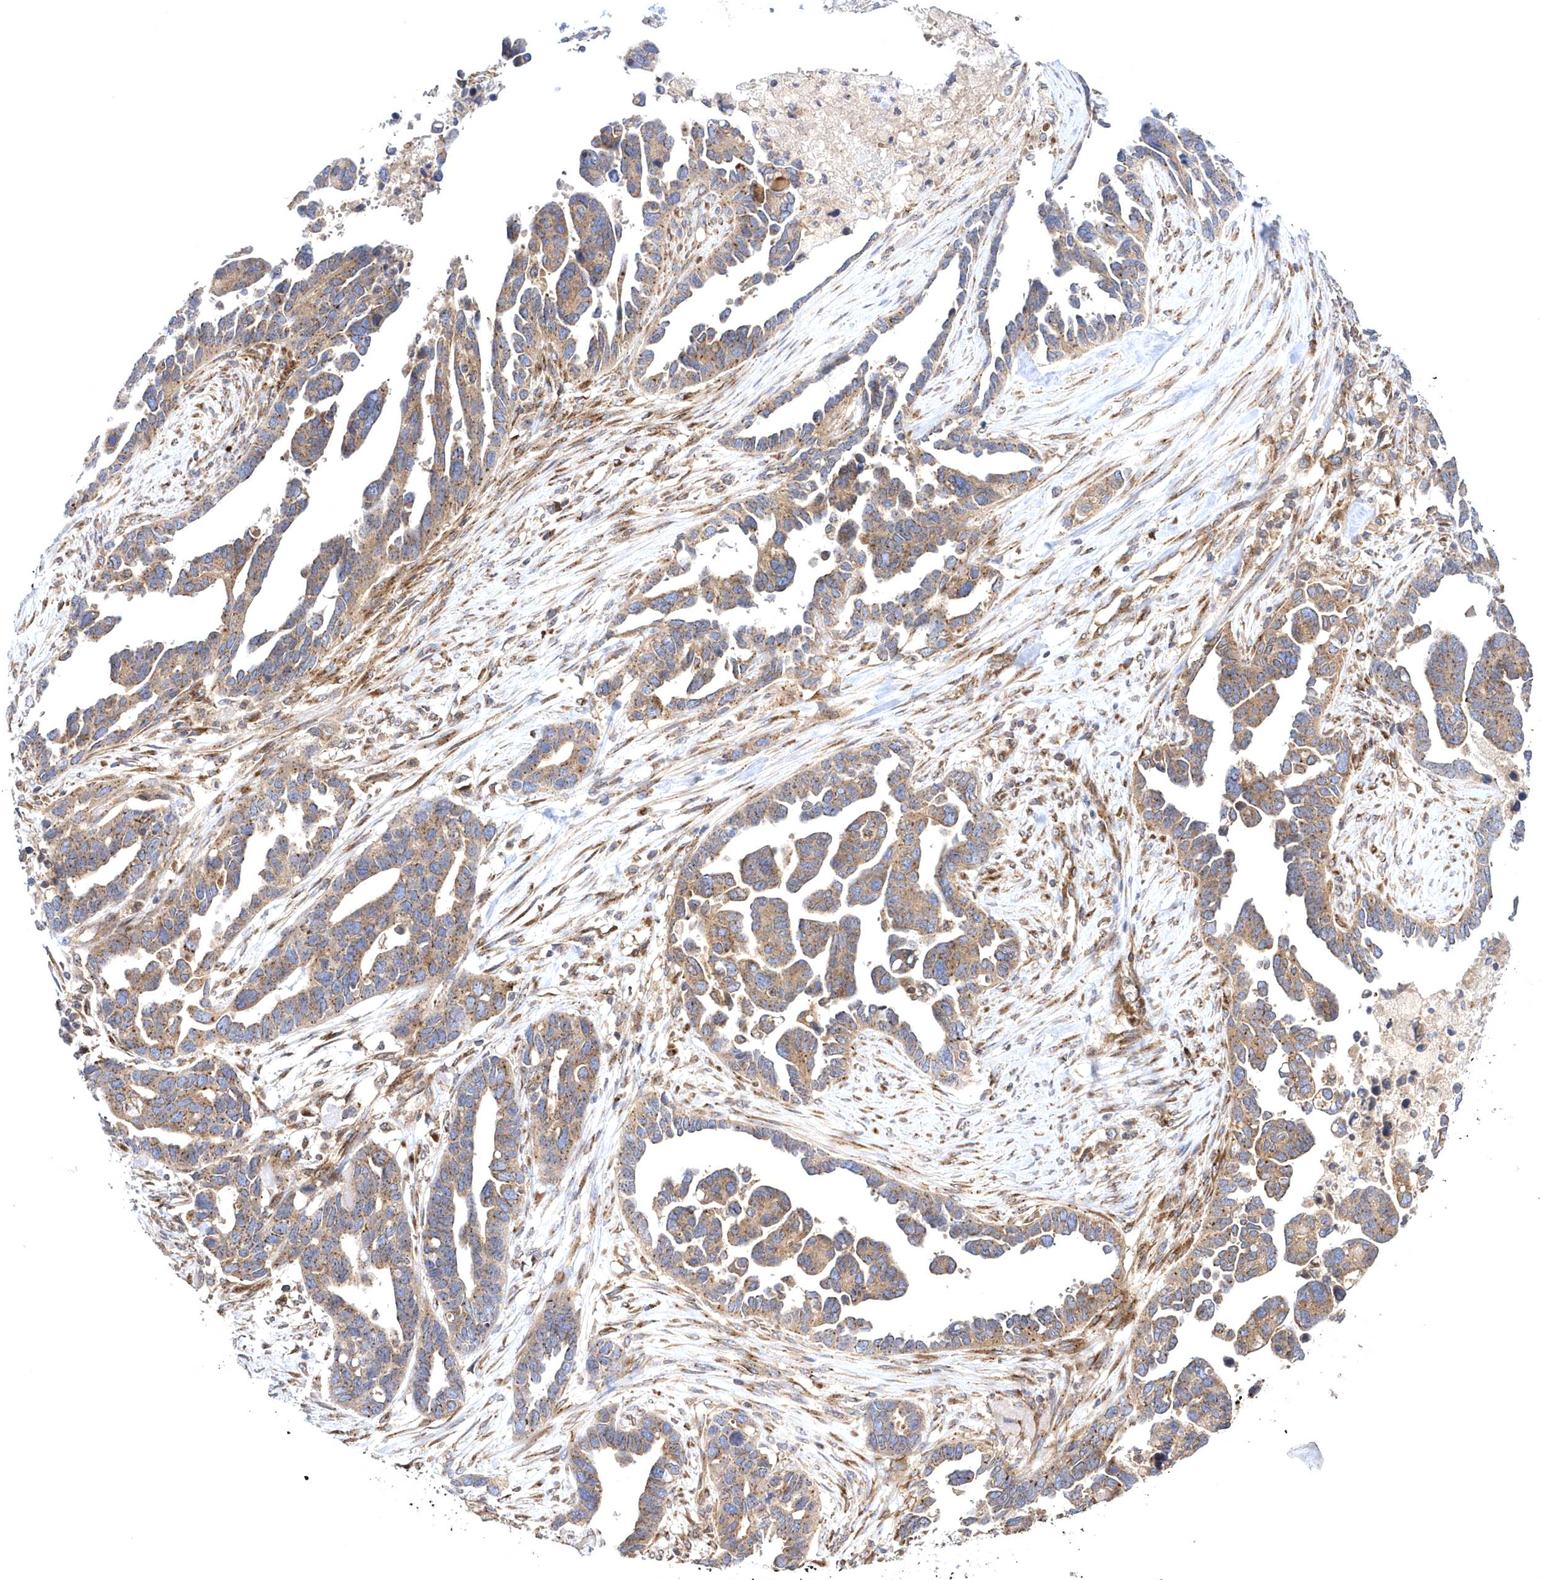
{"staining": {"intensity": "moderate", "quantity": ">75%", "location": "cytoplasmic/membranous"}, "tissue": "ovarian cancer", "cell_type": "Tumor cells", "image_type": "cancer", "snomed": [{"axis": "morphology", "description": "Cystadenocarcinoma, serous, NOS"}, {"axis": "topography", "description": "Ovary"}], "caption": "This image demonstrates immunohistochemistry (IHC) staining of human ovarian cancer, with medium moderate cytoplasmic/membranous staining in about >75% of tumor cells.", "gene": "COPB2", "patient": {"sex": "female", "age": 54}}